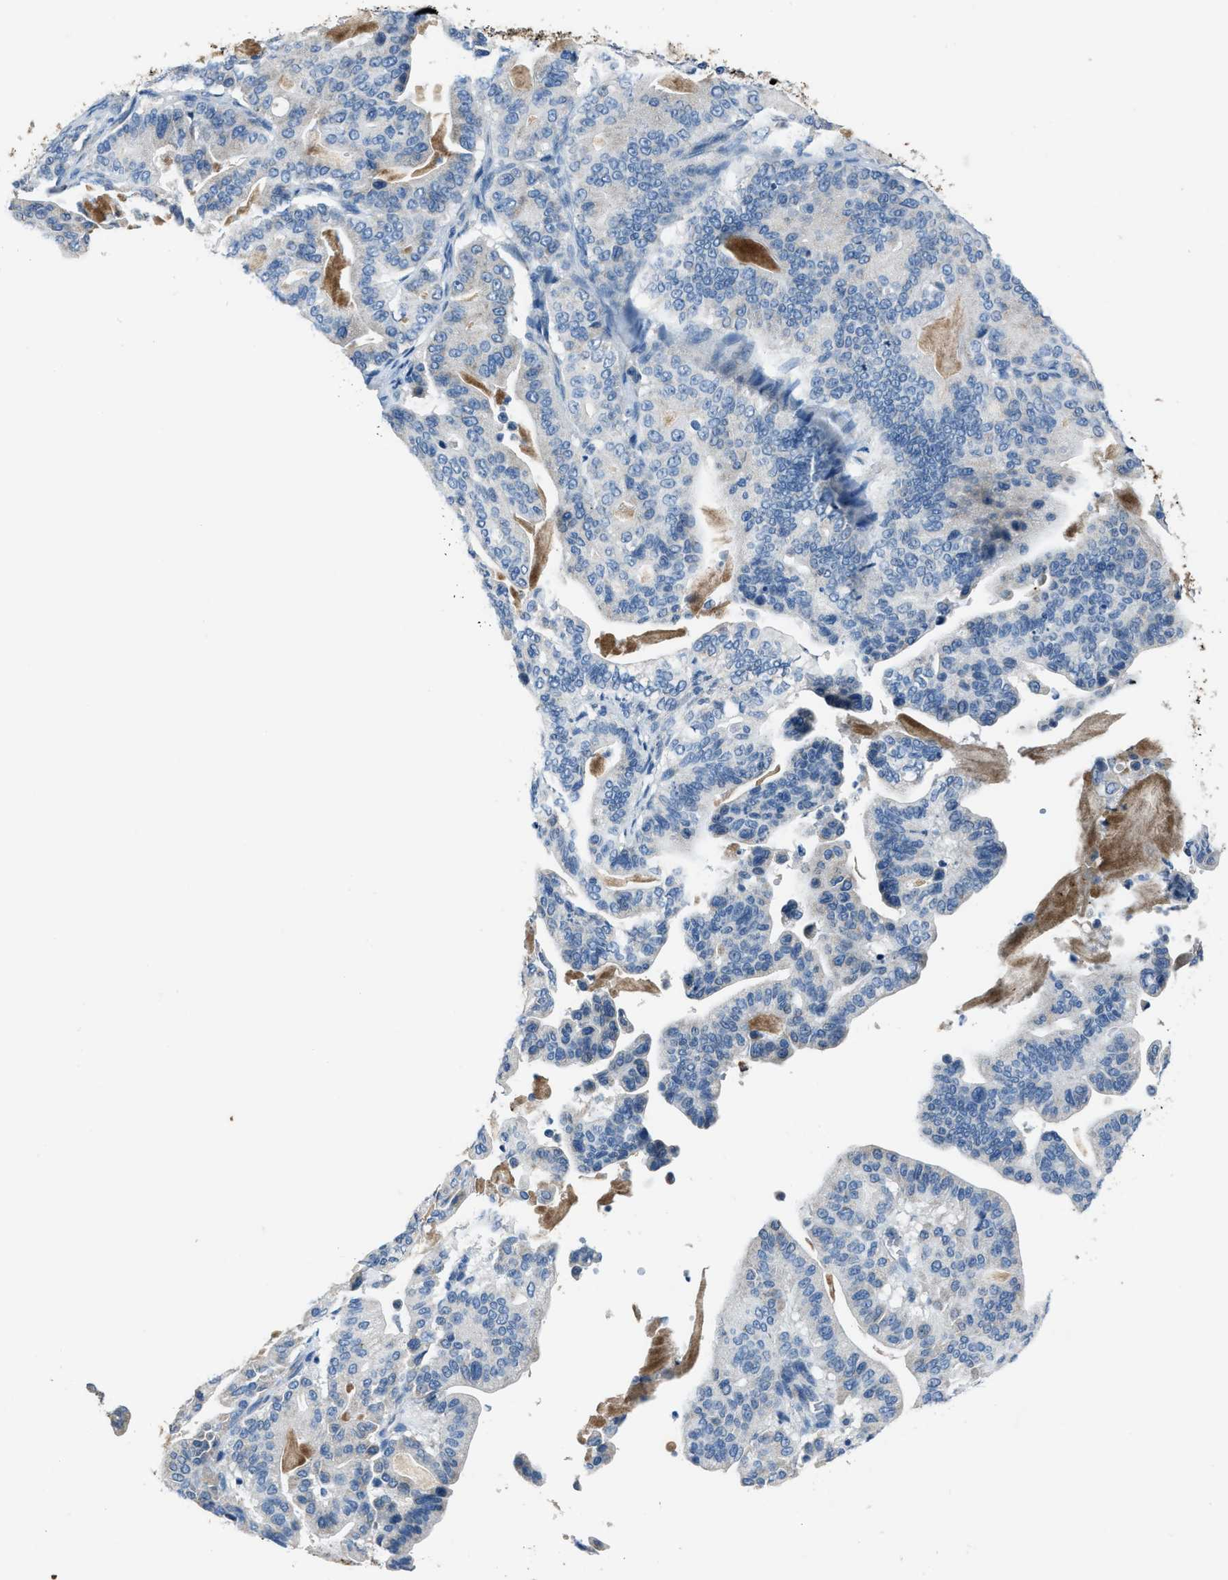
{"staining": {"intensity": "negative", "quantity": "none", "location": "none"}, "tissue": "pancreatic cancer", "cell_type": "Tumor cells", "image_type": "cancer", "snomed": [{"axis": "morphology", "description": "Adenocarcinoma, NOS"}, {"axis": "topography", "description": "Pancreas"}], "caption": "This image is of pancreatic cancer (adenocarcinoma) stained with IHC to label a protein in brown with the nuclei are counter-stained blue. There is no expression in tumor cells.", "gene": "ADAM2", "patient": {"sex": "male", "age": 63}}